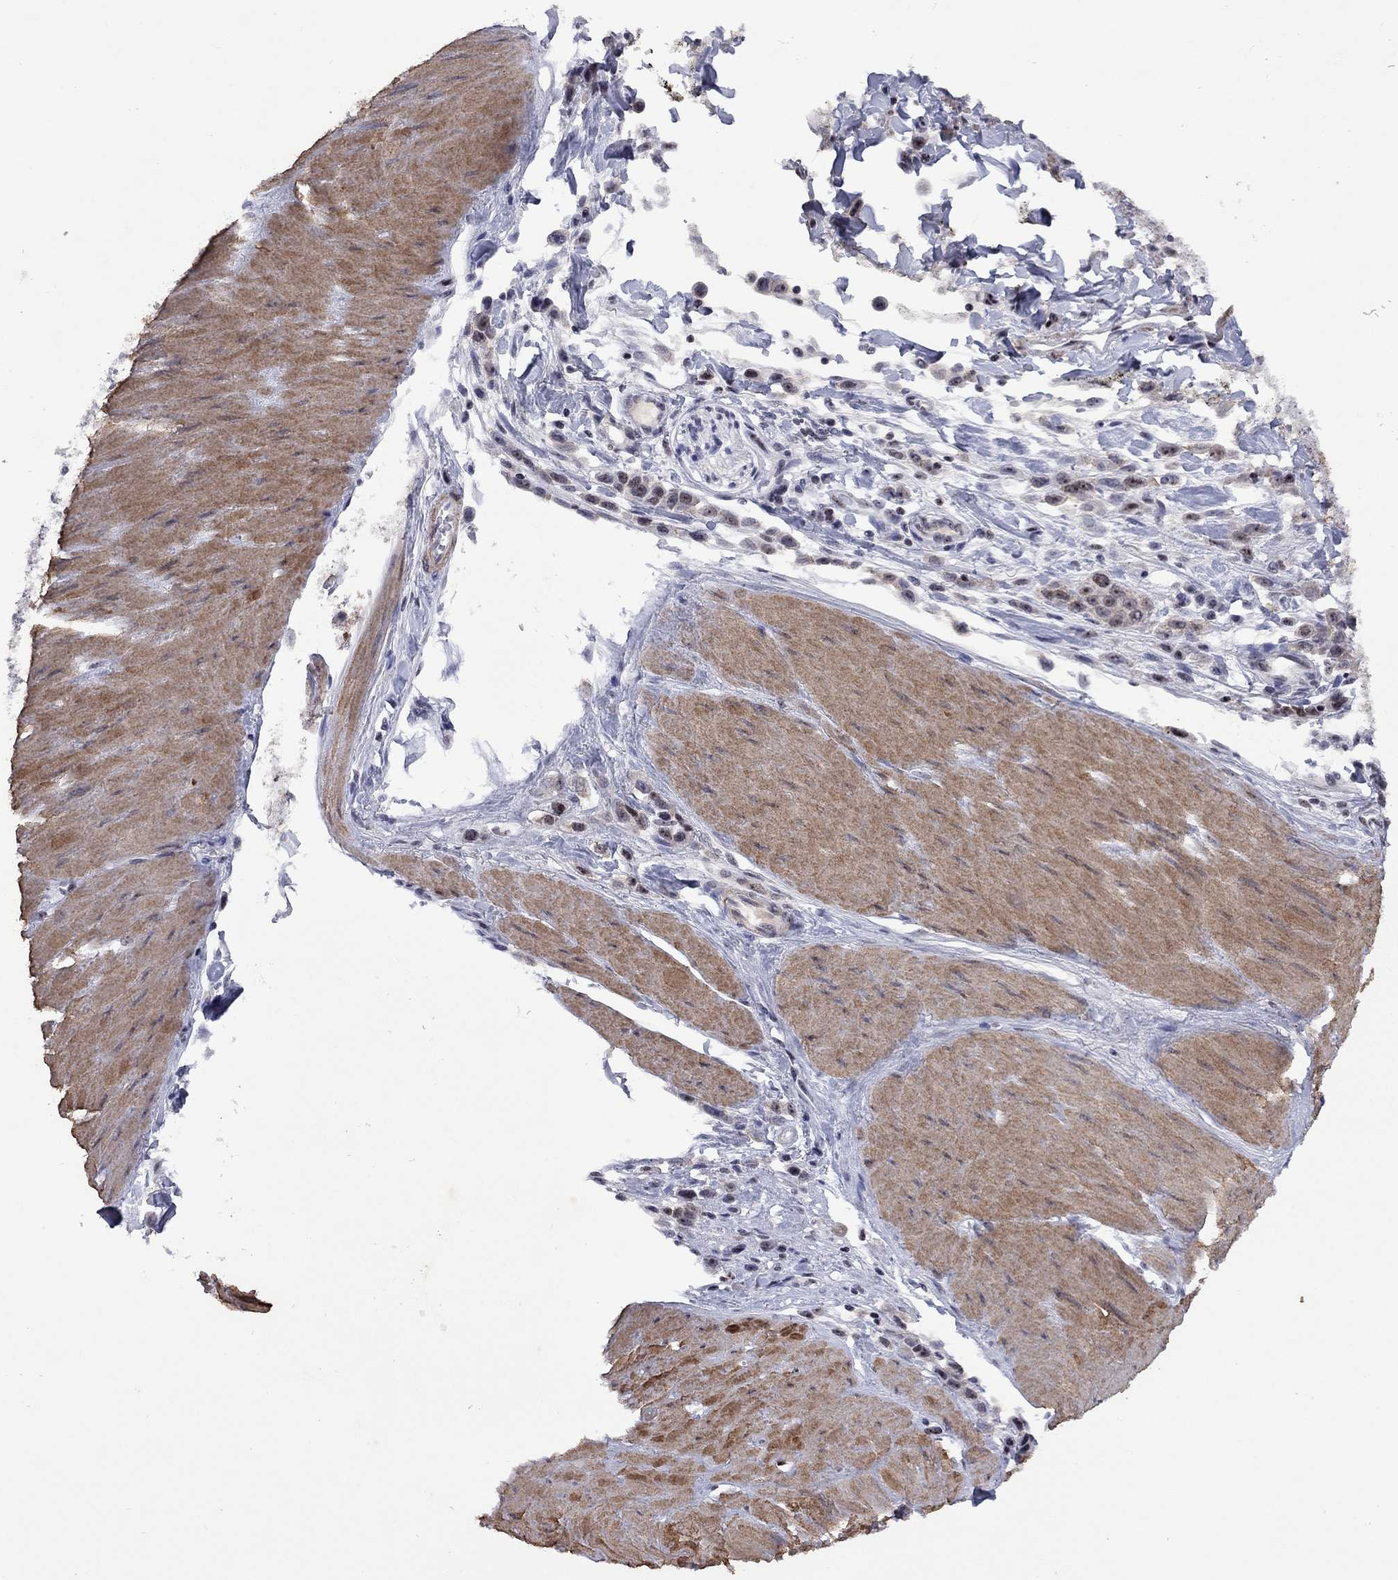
{"staining": {"intensity": "weak", "quantity": "25%-75%", "location": "nuclear"}, "tissue": "stomach cancer", "cell_type": "Tumor cells", "image_type": "cancer", "snomed": [{"axis": "morphology", "description": "Adenocarcinoma, NOS"}, {"axis": "topography", "description": "Stomach"}], "caption": "This is an image of immunohistochemistry (IHC) staining of stomach cancer, which shows weak staining in the nuclear of tumor cells.", "gene": "SPOUT1", "patient": {"sex": "male", "age": 47}}